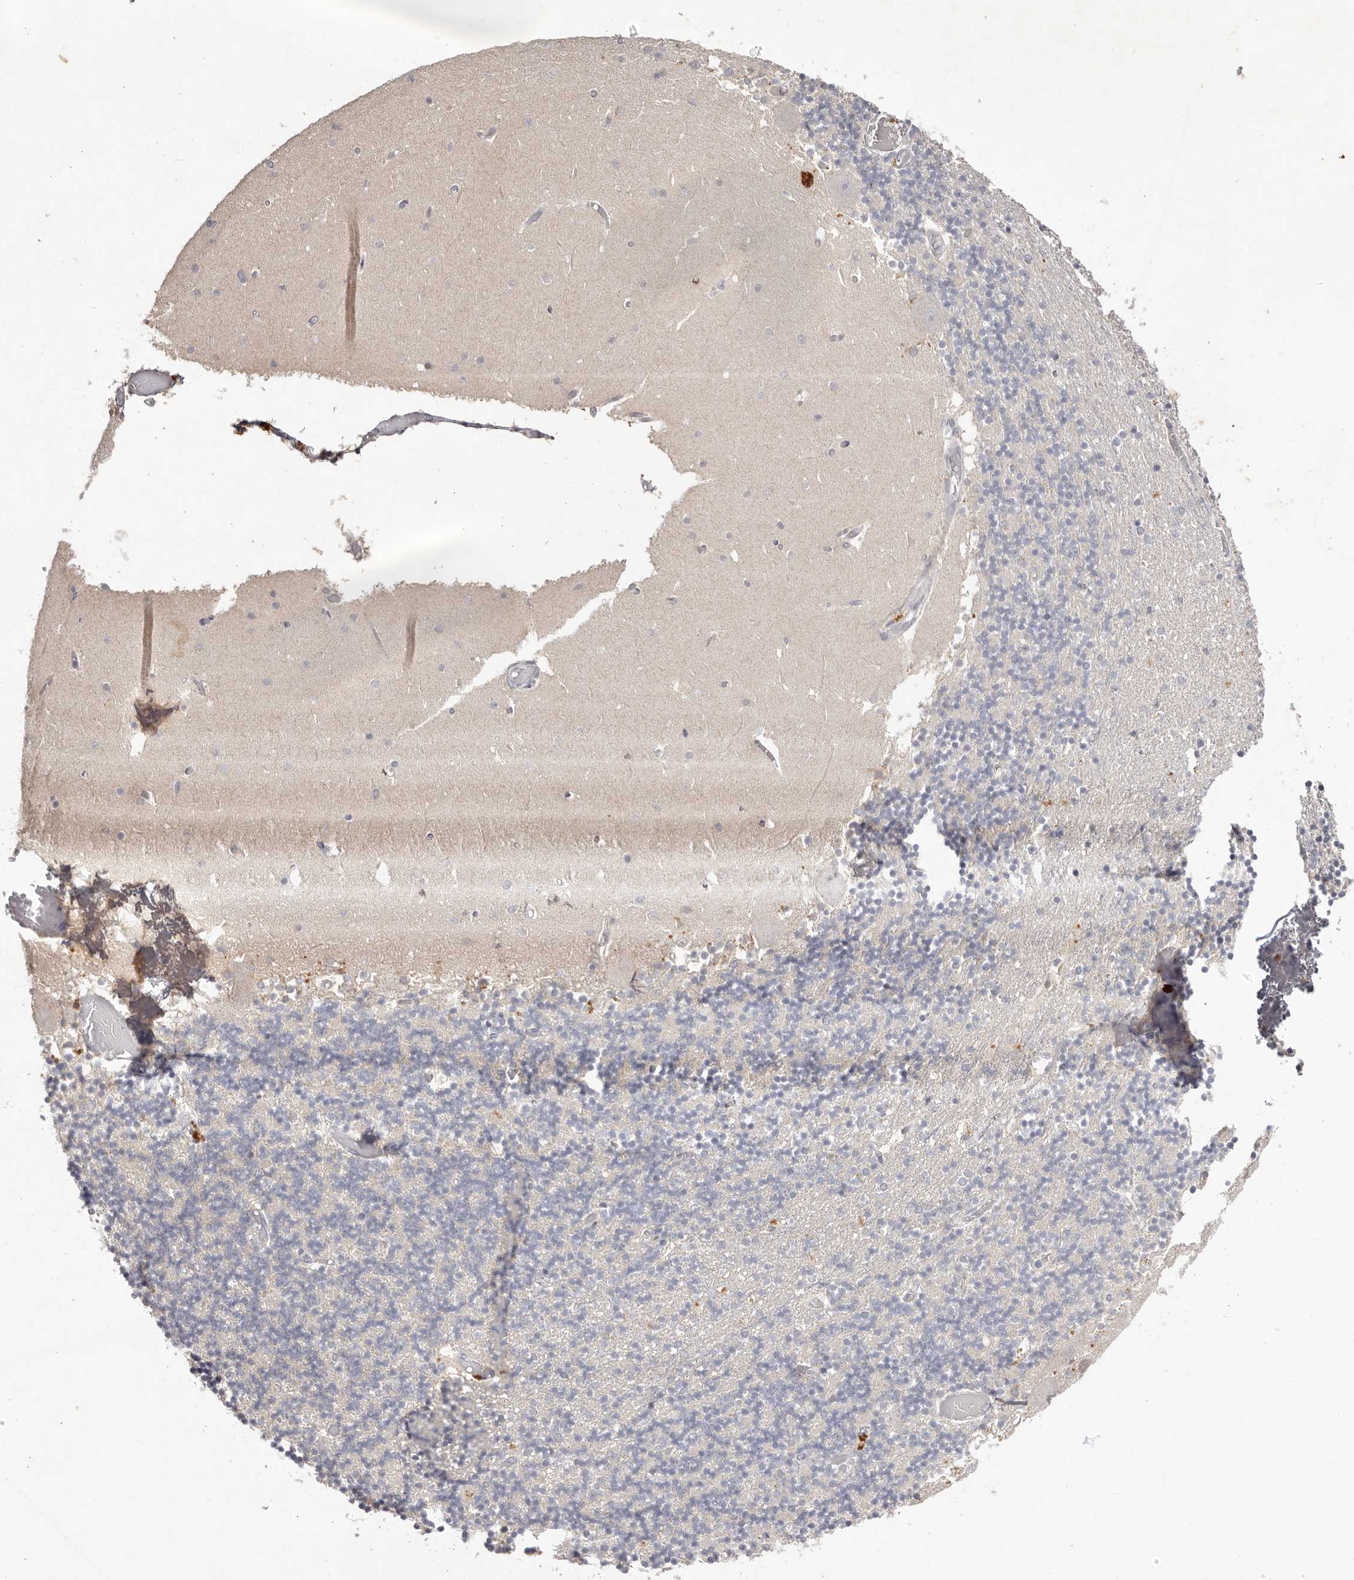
{"staining": {"intensity": "negative", "quantity": "none", "location": "none"}, "tissue": "cerebellum", "cell_type": "Cells in granular layer", "image_type": "normal", "snomed": [{"axis": "morphology", "description": "Normal tissue, NOS"}, {"axis": "topography", "description": "Cerebellum"}], "caption": "This micrograph is of benign cerebellum stained with immunohistochemistry (IHC) to label a protein in brown with the nuclei are counter-stained blue. There is no expression in cells in granular layer.", "gene": "SCUBE2", "patient": {"sex": "female", "age": 28}}